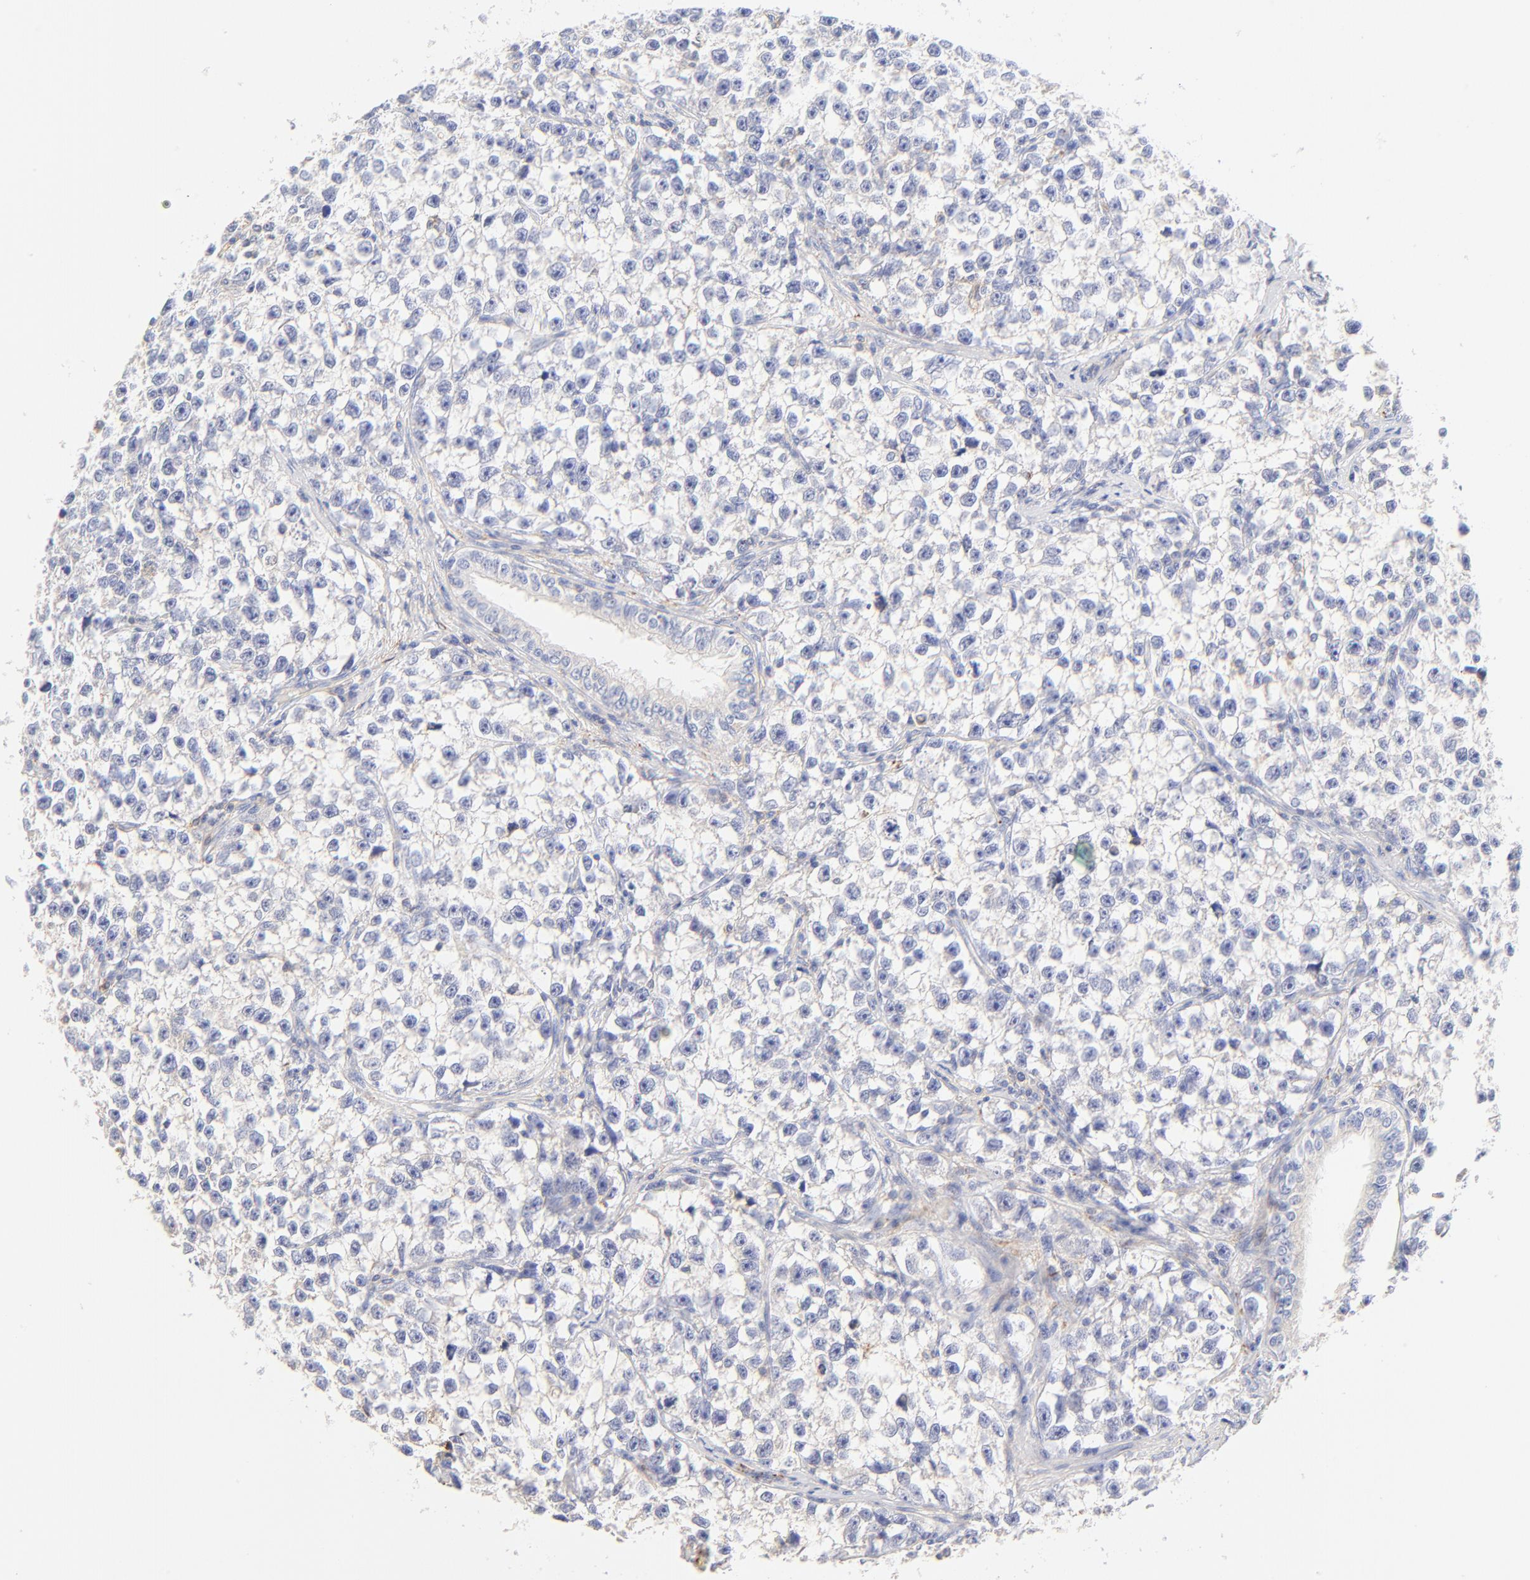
{"staining": {"intensity": "negative", "quantity": "none", "location": "none"}, "tissue": "testis cancer", "cell_type": "Tumor cells", "image_type": "cancer", "snomed": [{"axis": "morphology", "description": "Seminoma, NOS"}, {"axis": "morphology", "description": "Carcinoma, Embryonal, NOS"}, {"axis": "topography", "description": "Testis"}], "caption": "Immunohistochemistry (IHC) of human testis cancer (seminoma) exhibits no positivity in tumor cells.", "gene": "MDGA2", "patient": {"sex": "male", "age": 30}}